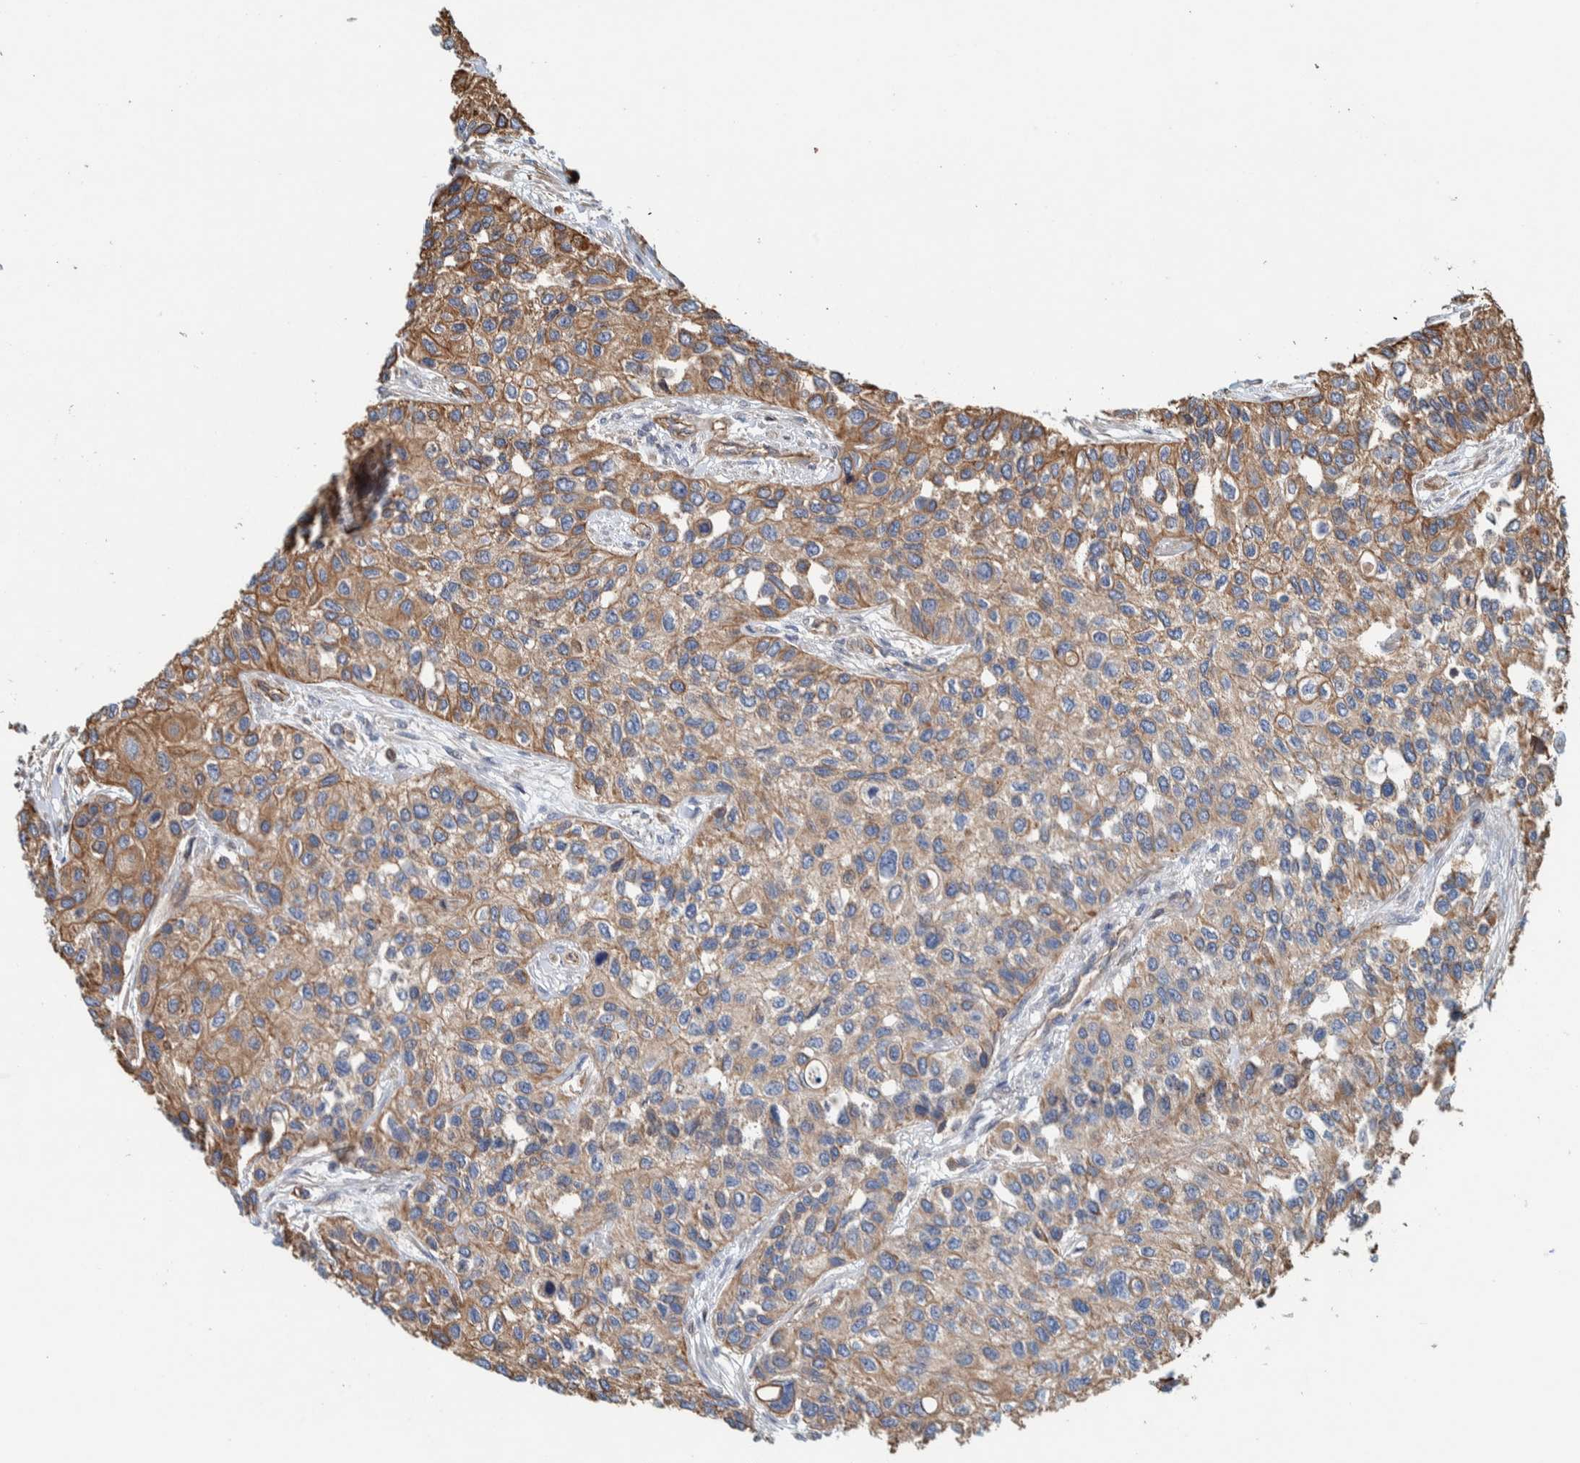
{"staining": {"intensity": "weak", "quantity": ">75%", "location": "cytoplasmic/membranous"}, "tissue": "urothelial cancer", "cell_type": "Tumor cells", "image_type": "cancer", "snomed": [{"axis": "morphology", "description": "Urothelial carcinoma, High grade"}, {"axis": "topography", "description": "Urinary bladder"}], "caption": "Immunohistochemistry of high-grade urothelial carcinoma displays low levels of weak cytoplasmic/membranous expression in approximately >75% of tumor cells.", "gene": "PKD1L1", "patient": {"sex": "female", "age": 56}}